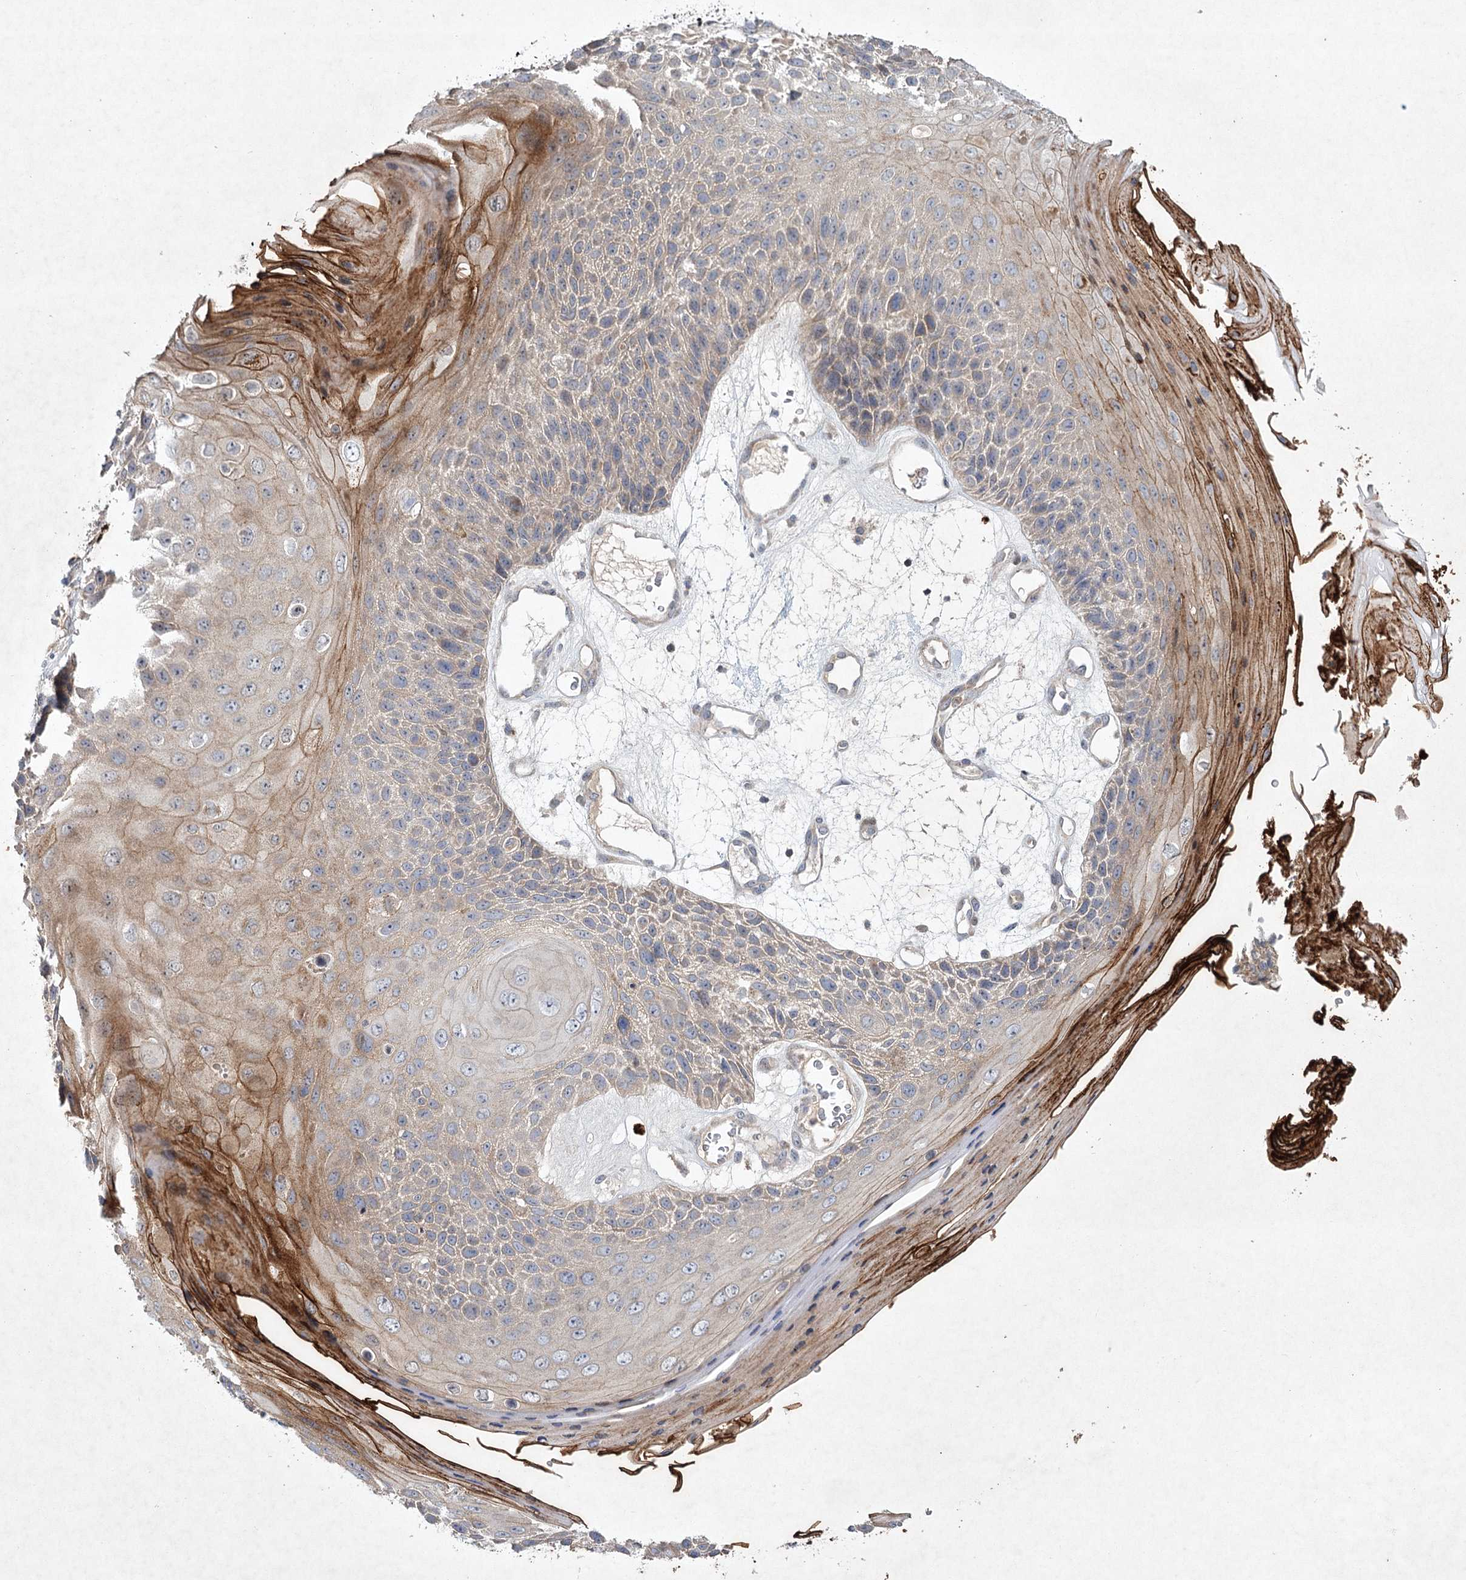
{"staining": {"intensity": "weak", "quantity": "<25%", "location": "cytoplasmic/membranous"}, "tissue": "skin cancer", "cell_type": "Tumor cells", "image_type": "cancer", "snomed": [{"axis": "morphology", "description": "Squamous cell carcinoma, NOS"}, {"axis": "topography", "description": "Skin"}], "caption": "Tumor cells are negative for brown protein staining in skin cancer (squamous cell carcinoma).", "gene": "MAP3K13", "patient": {"sex": "female", "age": 88}}